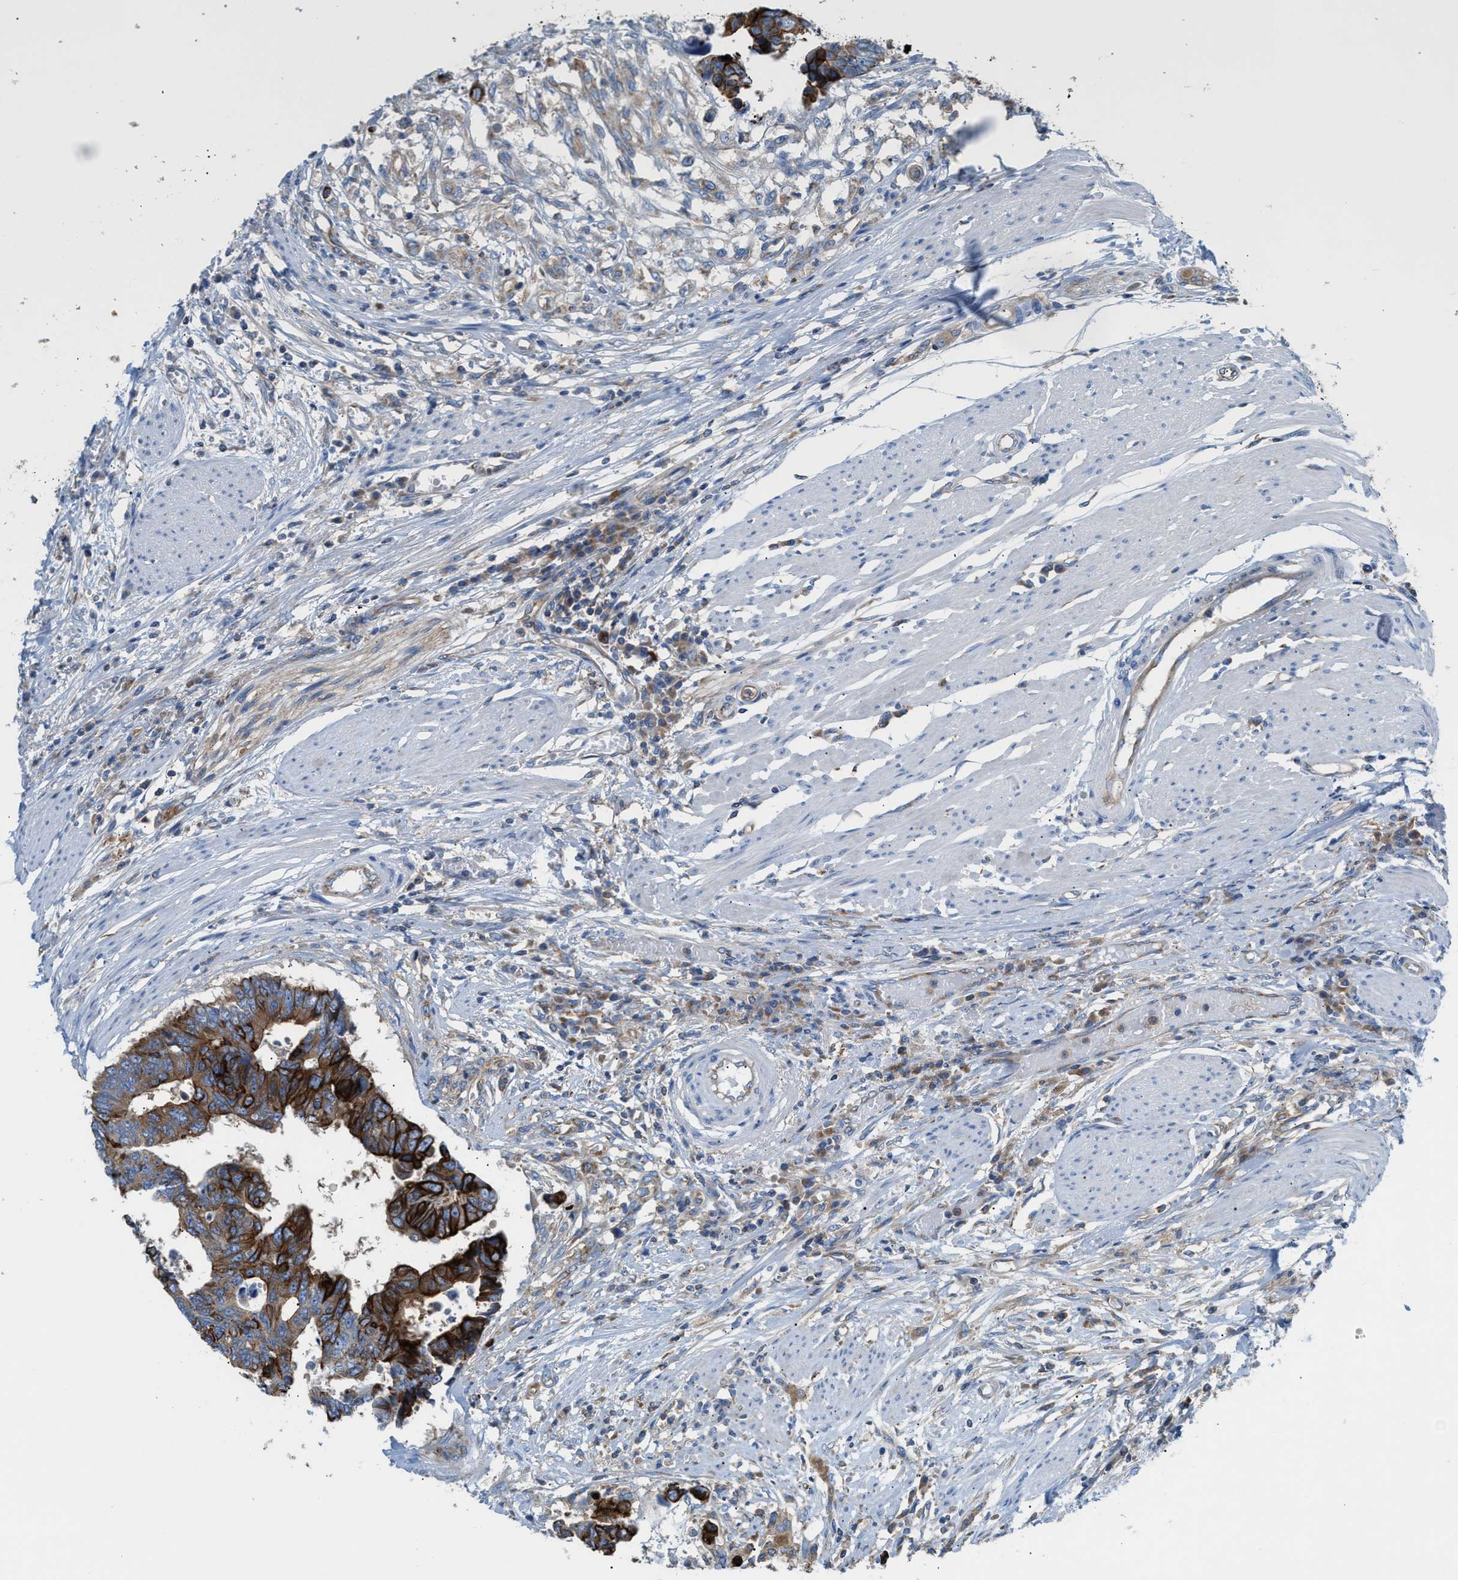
{"staining": {"intensity": "strong", "quantity": ">75%", "location": "cytoplasmic/membranous"}, "tissue": "colorectal cancer", "cell_type": "Tumor cells", "image_type": "cancer", "snomed": [{"axis": "morphology", "description": "Adenocarcinoma, NOS"}, {"axis": "topography", "description": "Rectum"}], "caption": "Protein staining shows strong cytoplasmic/membranous staining in about >75% of tumor cells in colorectal adenocarcinoma.", "gene": "TBC1D15", "patient": {"sex": "male", "age": 84}}